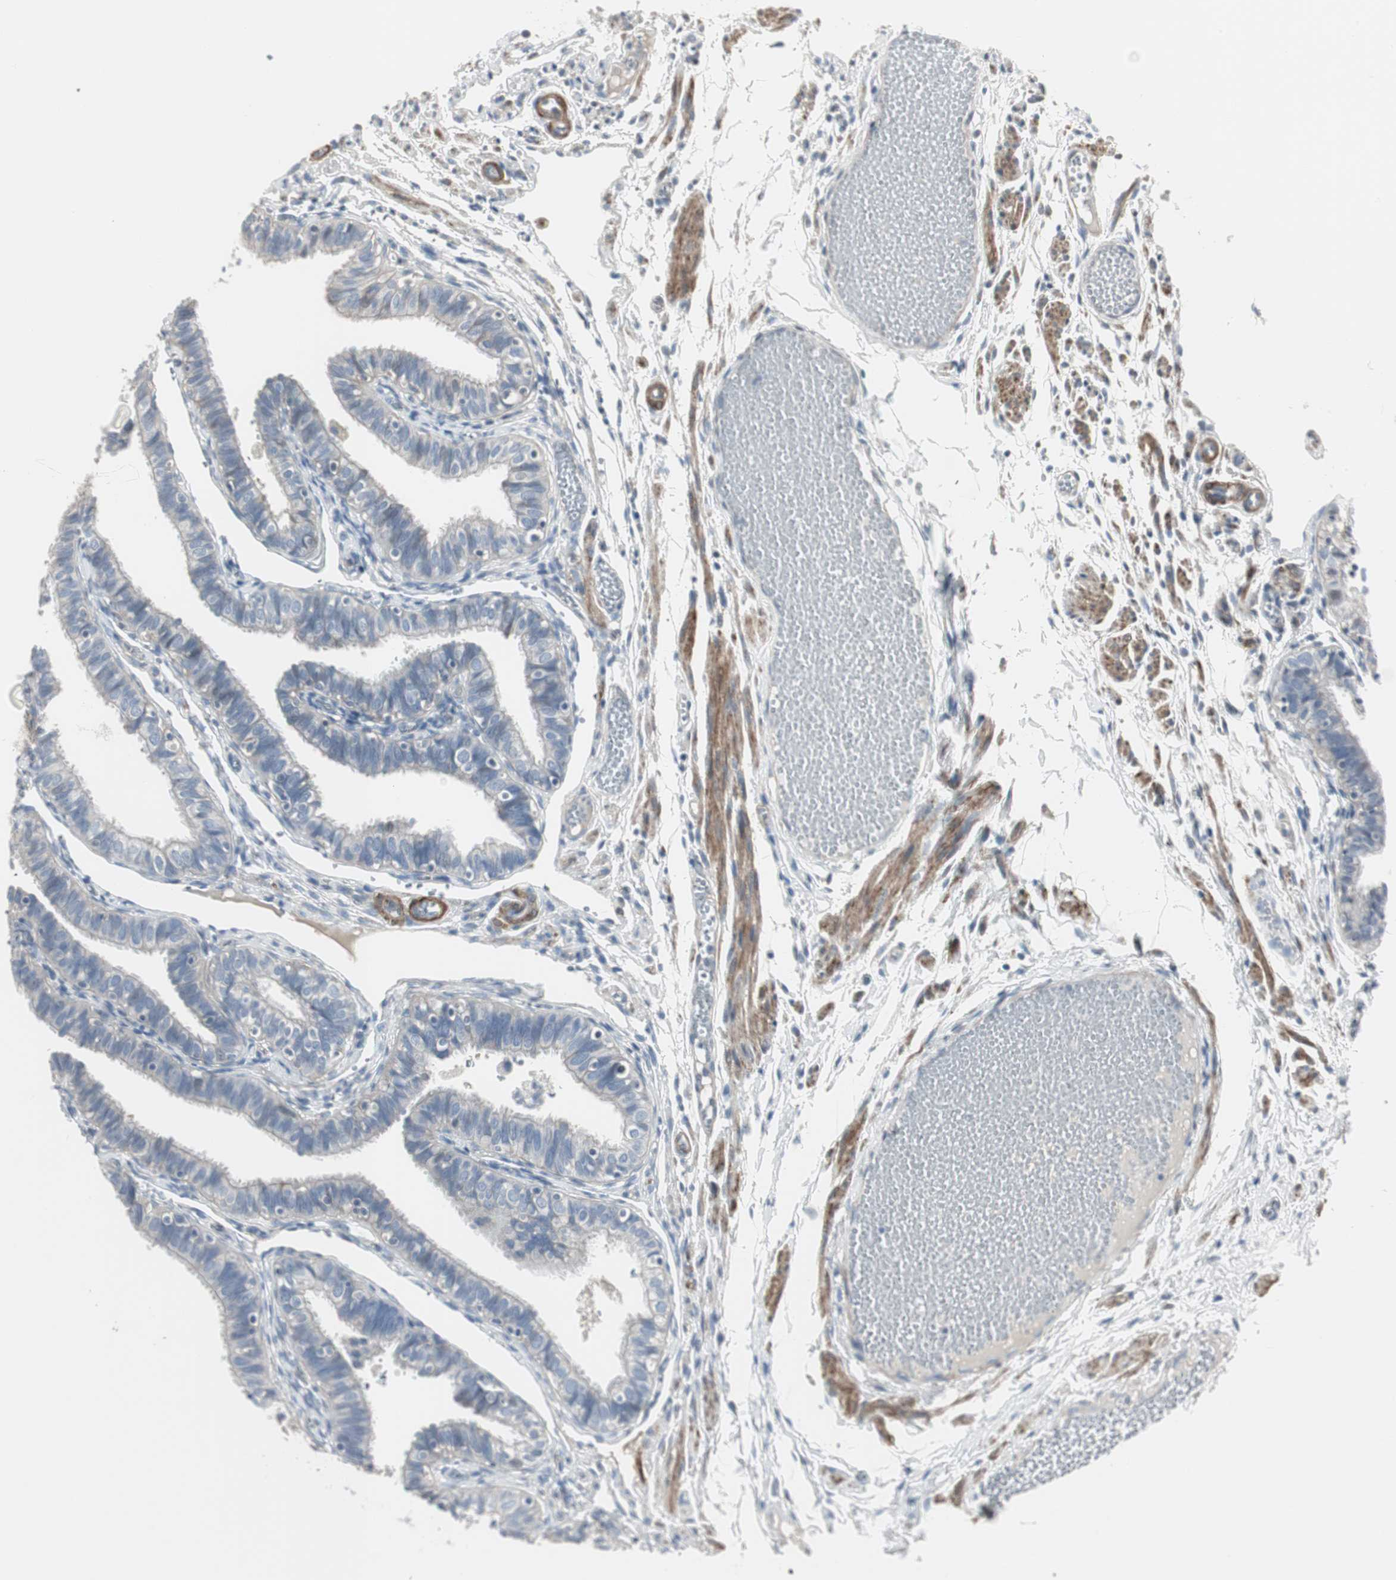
{"staining": {"intensity": "negative", "quantity": "none", "location": "none"}, "tissue": "fallopian tube", "cell_type": "Glandular cells", "image_type": "normal", "snomed": [{"axis": "morphology", "description": "Normal tissue, NOS"}, {"axis": "topography", "description": "Fallopian tube"}], "caption": "DAB immunohistochemical staining of unremarkable fallopian tube displays no significant positivity in glandular cells.", "gene": "DMPK", "patient": {"sex": "female", "age": 46}}